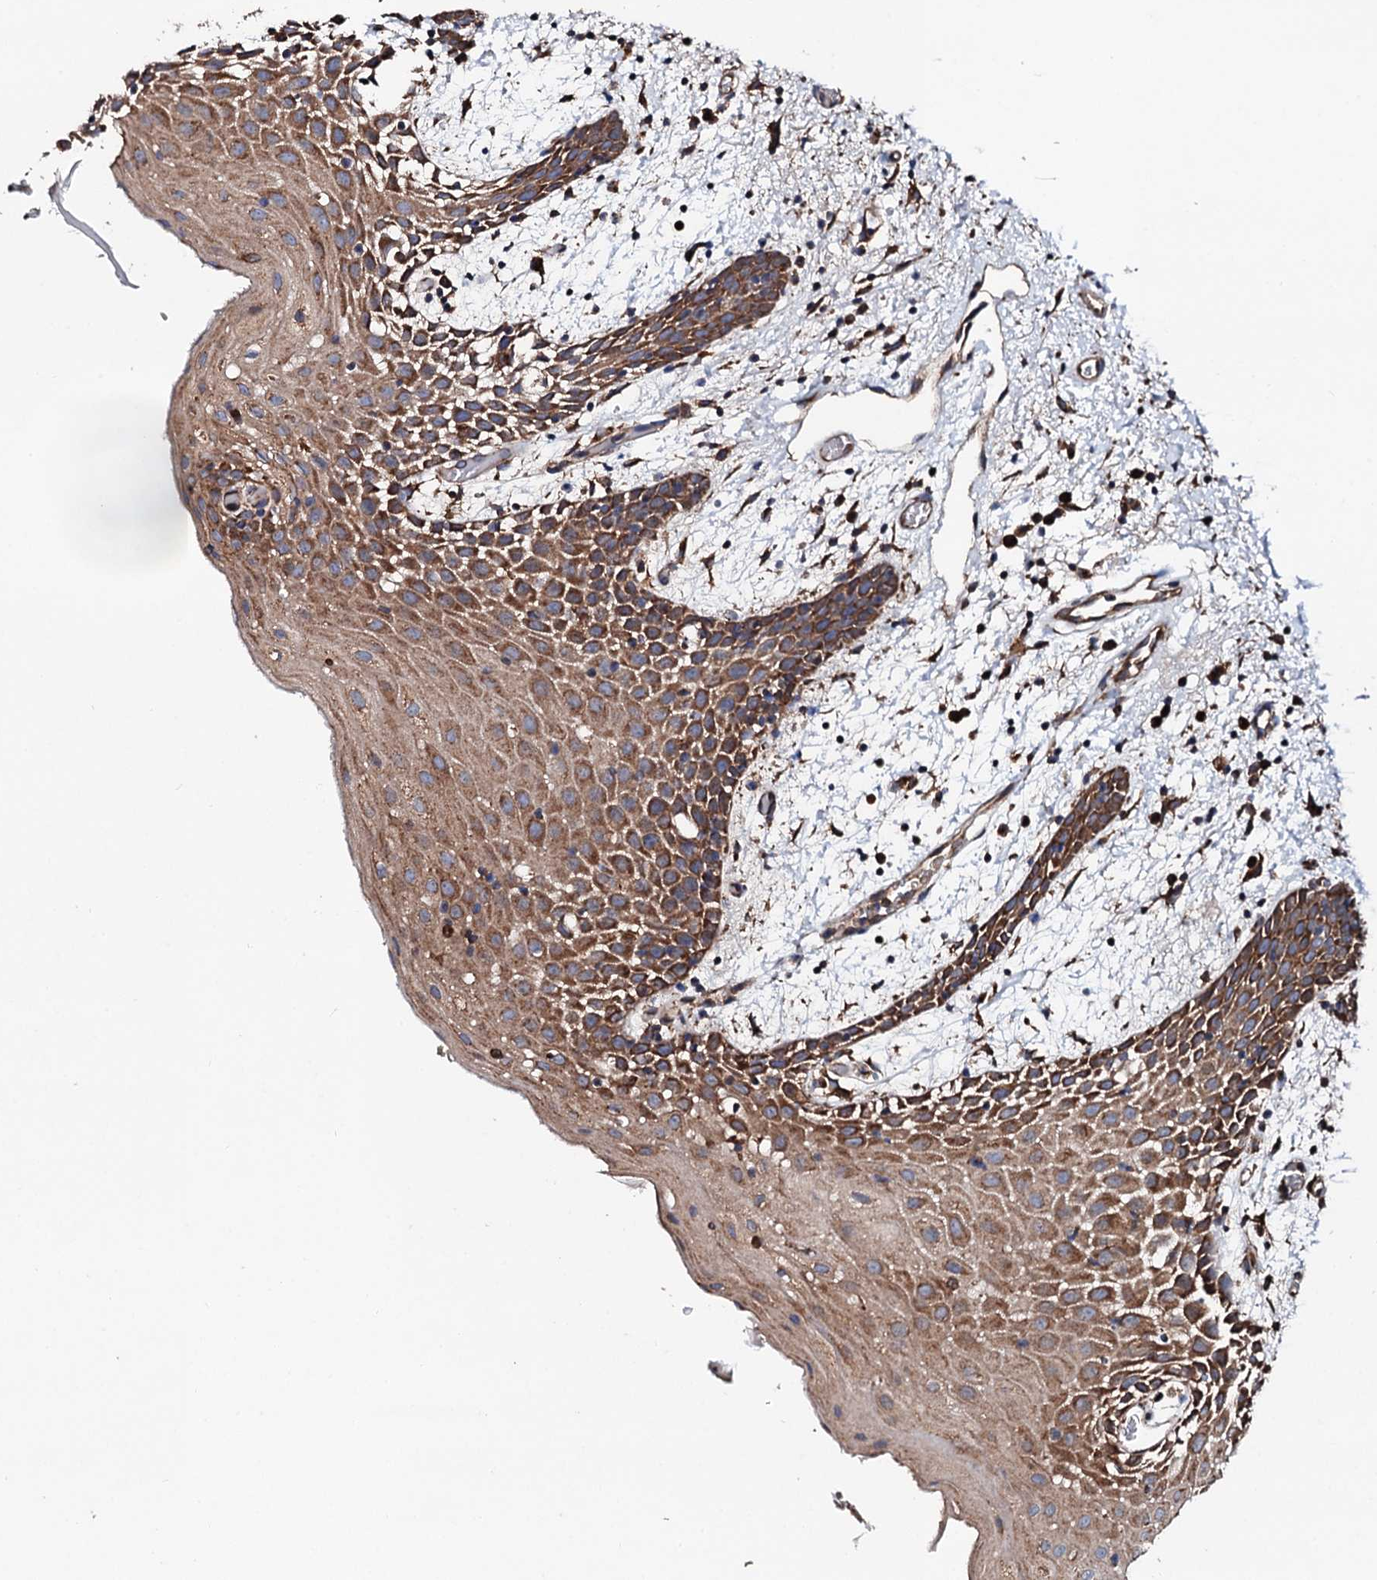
{"staining": {"intensity": "strong", "quantity": "25%-75%", "location": "cytoplasmic/membranous"}, "tissue": "oral mucosa", "cell_type": "Squamous epithelial cells", "image_type": "normal", "snomed": [{"axis": "morphology", "description": "Normal tissue, NOS"}, {"axis": "topography", "description": "Skeletal muscle"}, {"axis": "topography", "description": "Oral tissue"}, {"axis": "topography", "description": "Salivary gland"}, {"axis": "topography", "description": "Peripheral nerve tissue"}], "caption": "A high amount of strong cytoplasmic/membranous positivity is present in about 25%-75% of squamous epithelial cells in benign oral mucosa. The staining was performed using DAB to visualize the protein expression in brown, while the nuclei were stained in blue with hematoxylin (Magnification: 20x).", "gene": "CKAP5", "patient": {"sex": "male", "age": 54}}